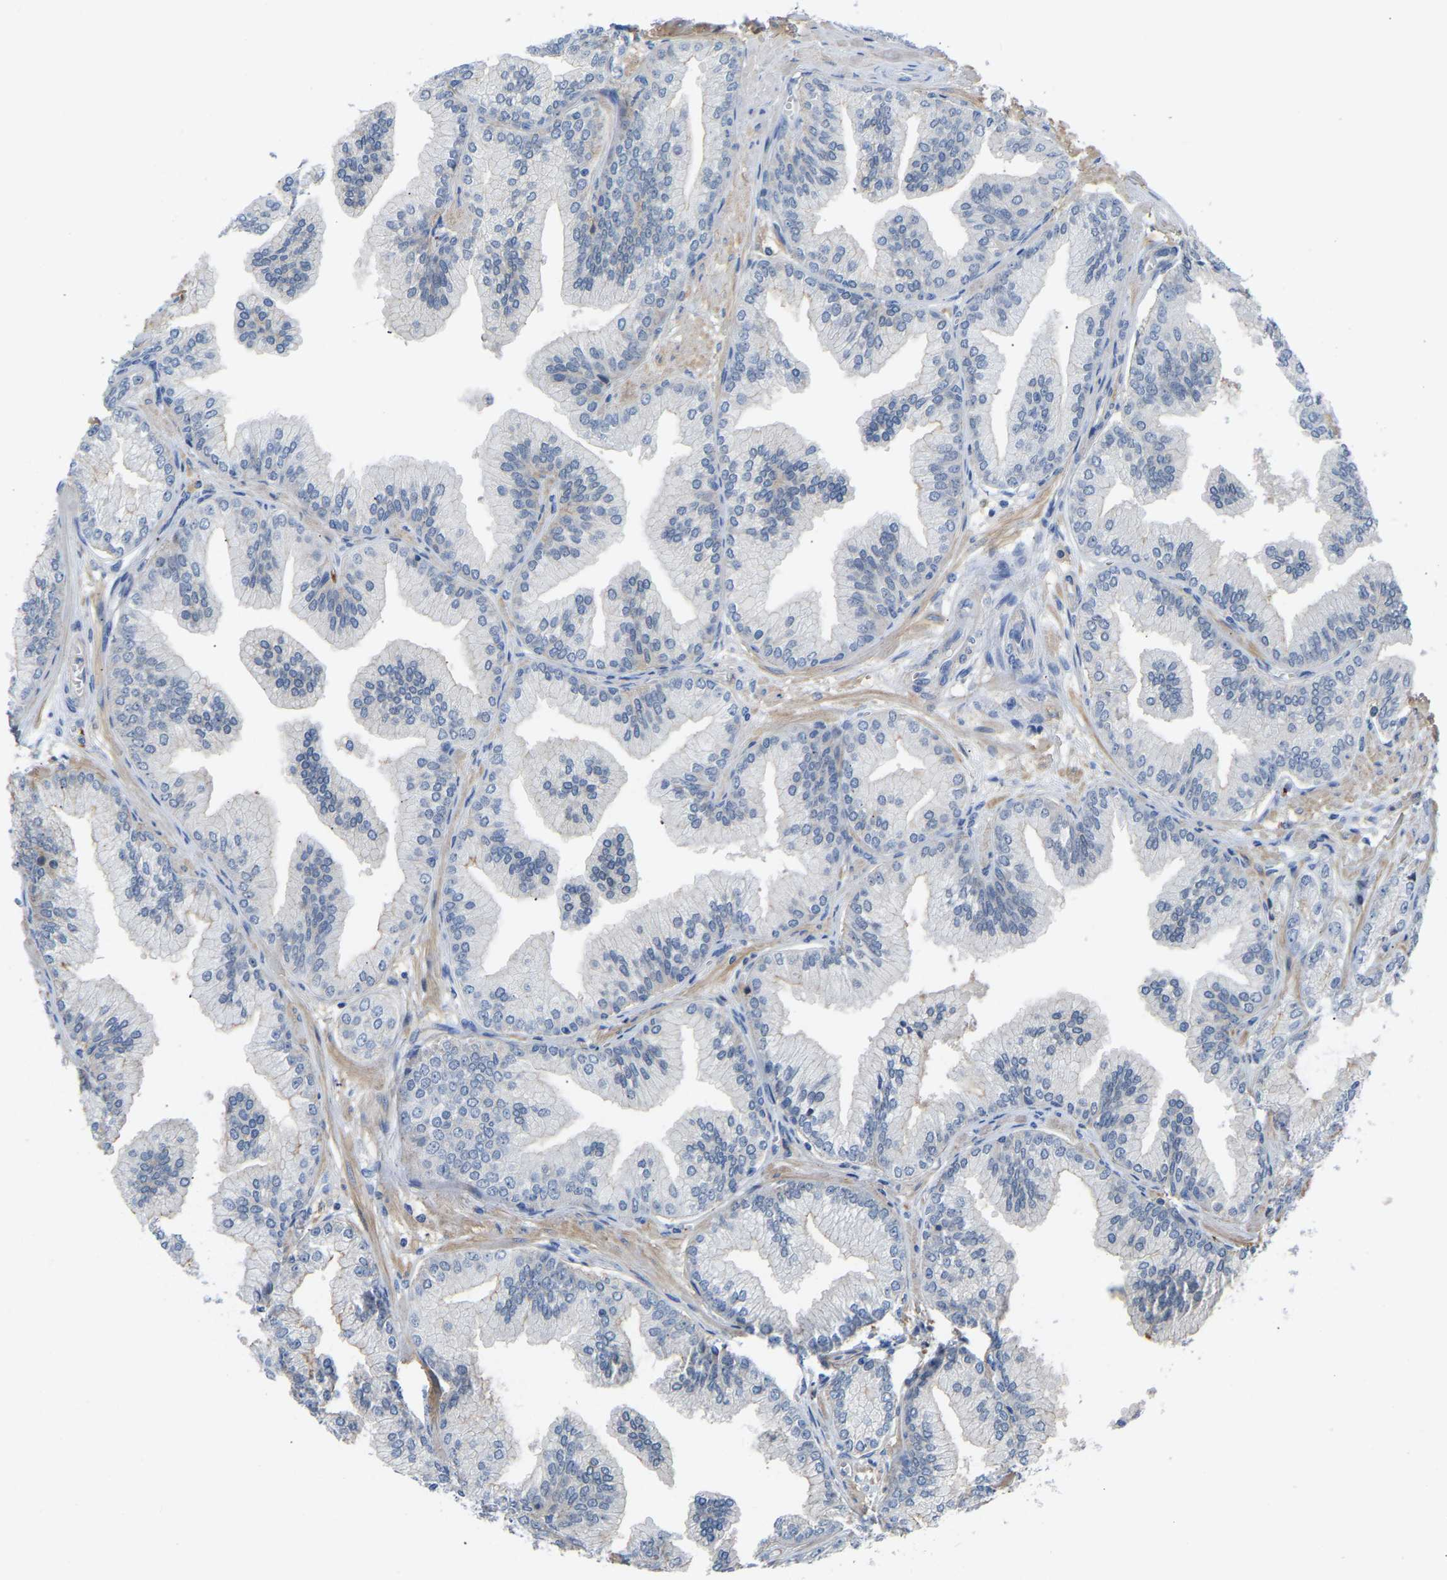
{"staining": {"intensity": "weak", "quantity": "25%-75%", "location": "cytoplasmic/membranous"}, "tissue": "prostate cancer", "cell_type": "Tumor cells", "image_type": "cancer", "snomed": [{"axis": "morphology", "description": "Adenocarcinoma, Low grade"}, {"axis": "topography", "description": "Prostate"}], "caption": "Immunohistochemistry histopathology image of neoplastic tissue: human adenocarcinoma (low-grade) (prostate) stained using IHC displays low levels of weak protein expression localized specifically in the cytoplasmic/membranous of tumor cells, appearing as a cytoplasmic/membranous brown color.", "gene": "ZNF449", "patient": {"sex": "male", "age": 52}}